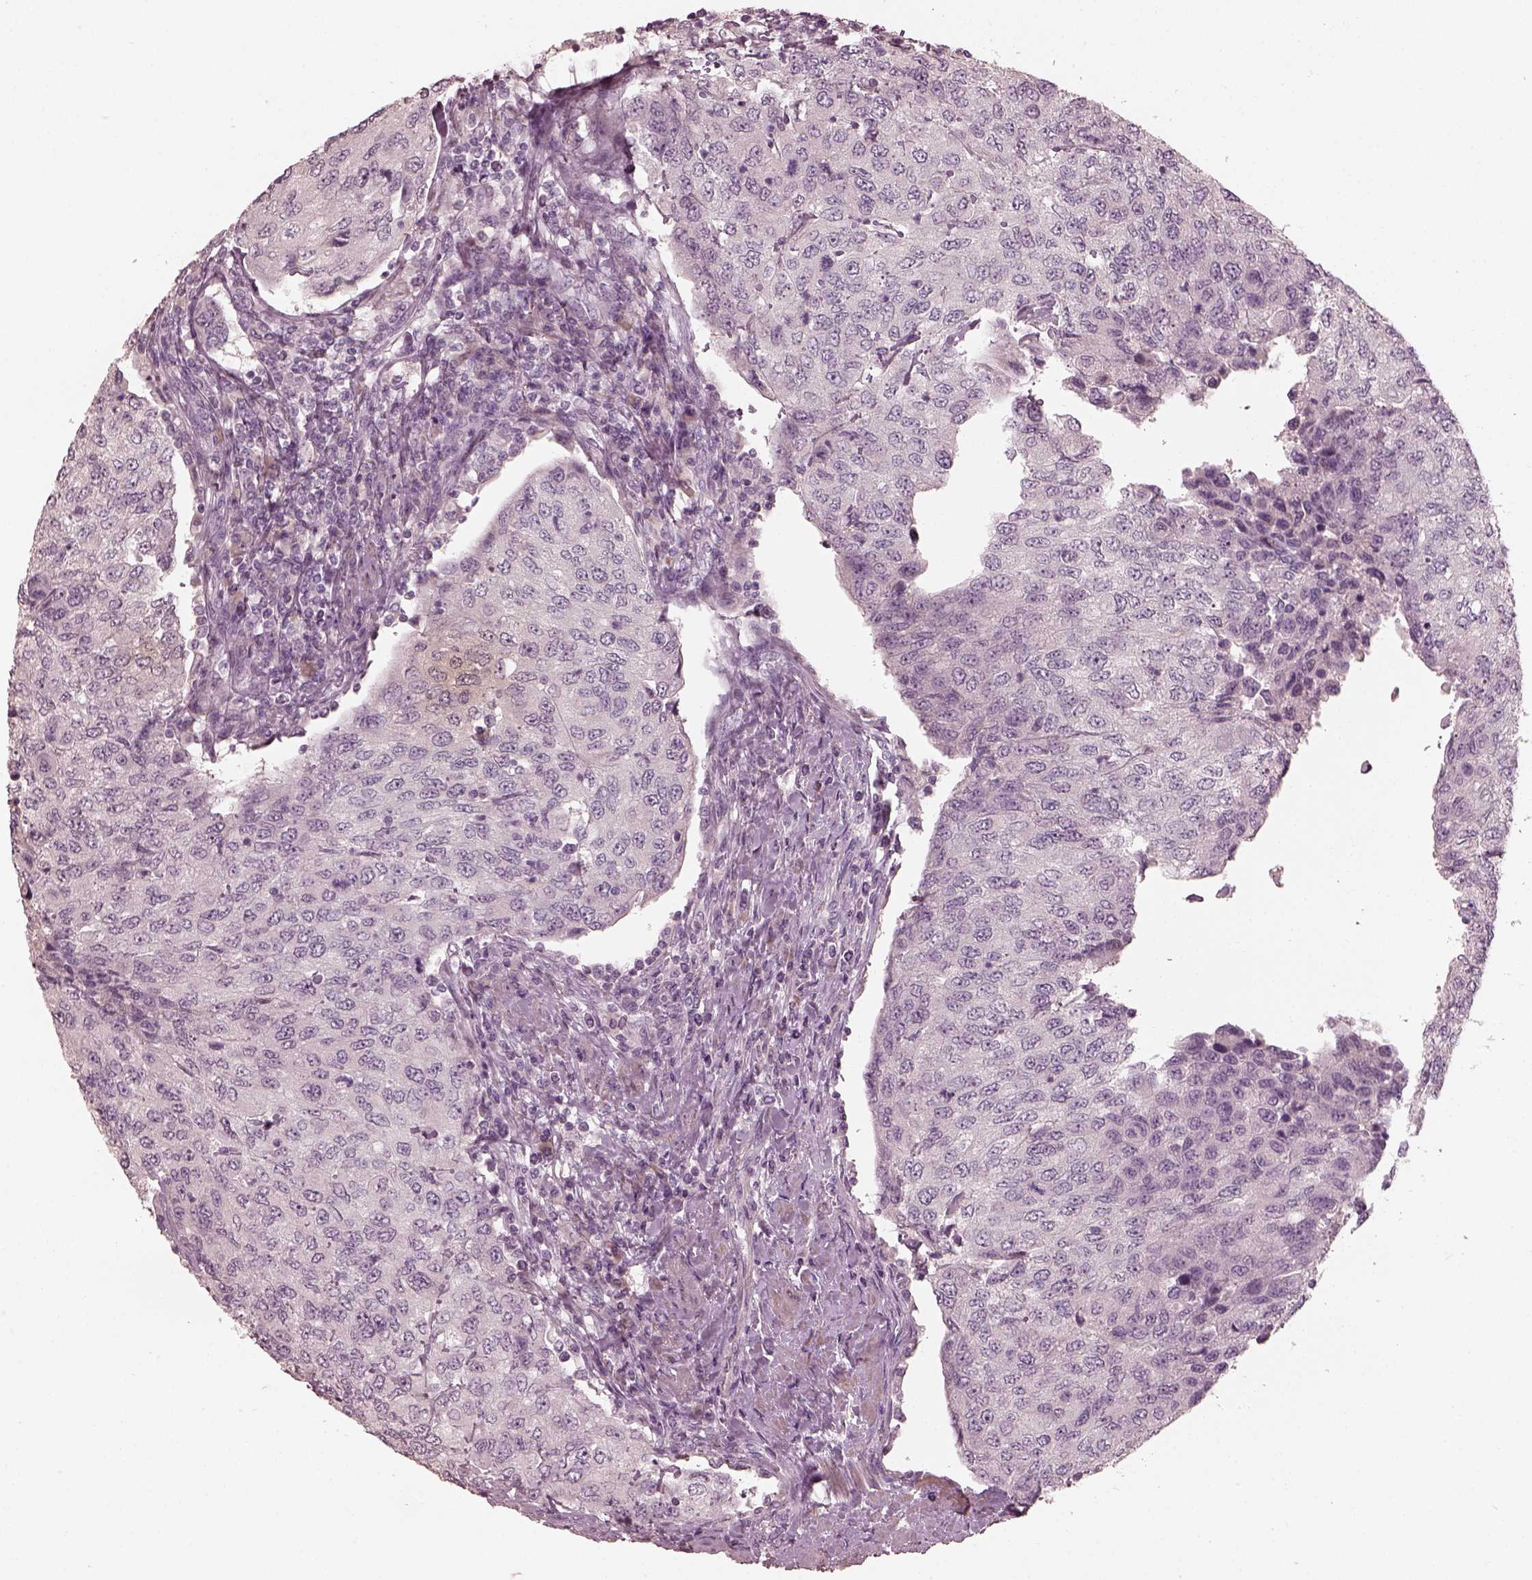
{"staining": {"intensity": "negative", "quantity": "none", "location": "none"}, "tissue": "urothelial cancer", "cell_type": "Tumor cells", "image_type": "cancer", "snomed": [{"axis": "morphology", "description": "Urothelial carcinoma, High grade"}, {"axis": "topography", "description": "Urinary bladder"}], "caption": "The histopathology image displays no significant positivity in tumor cells of high-grade urothelial carcinoma. (Immunohistochemistry (ihc), brightfield microscopy, high magnification).", "gene": "OPTC", "patient": {"sex": "female", "age": 78}}